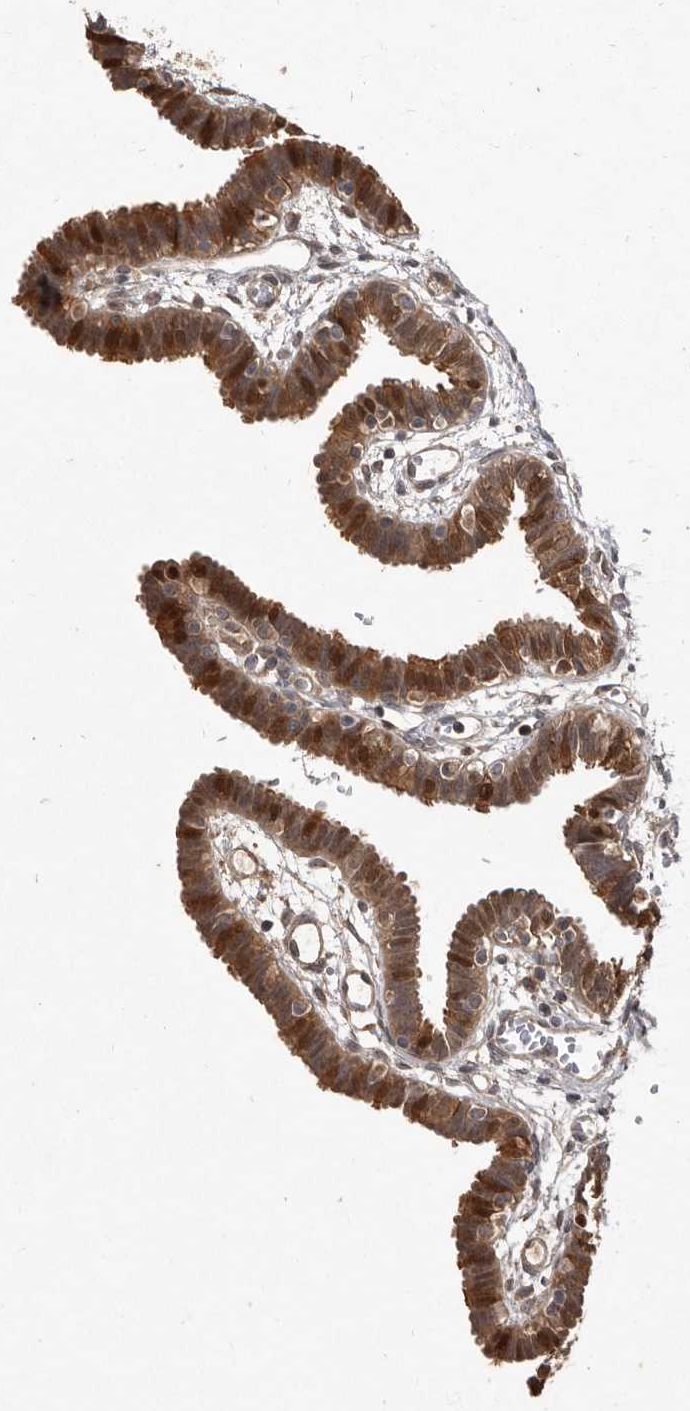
{"staining": {"intensity": "moderate", "quantity": ">75%", "location": "cytoplasmic/membranous,nuclear"}, "tissue": "fallopian tube", "cell_type": "Glandular cells", "image_type": "normal", "snomed": [{"axis": "morphology", "description": "Normal tissue, NOS"}, {"axis": "topography", "description": "Fallopian tube"}, {"axis": "topography", "description": "Placenta"}], "caption": "An immunohistochemistry micrograph of unremarkable tissue is shown. Protein staining in brown shows moderate cytoplasmic/membranous,nuclear positivity in fallopian tube within glandular cells. The staining is performed using DAB (3,3'-diaminobenzidine) brown chromogen to label protein expression. The nuclei are counter-stained blue using hematoxylin.", "gene": "KIF26B", "patient": {"sex": "female", "age": 32}}